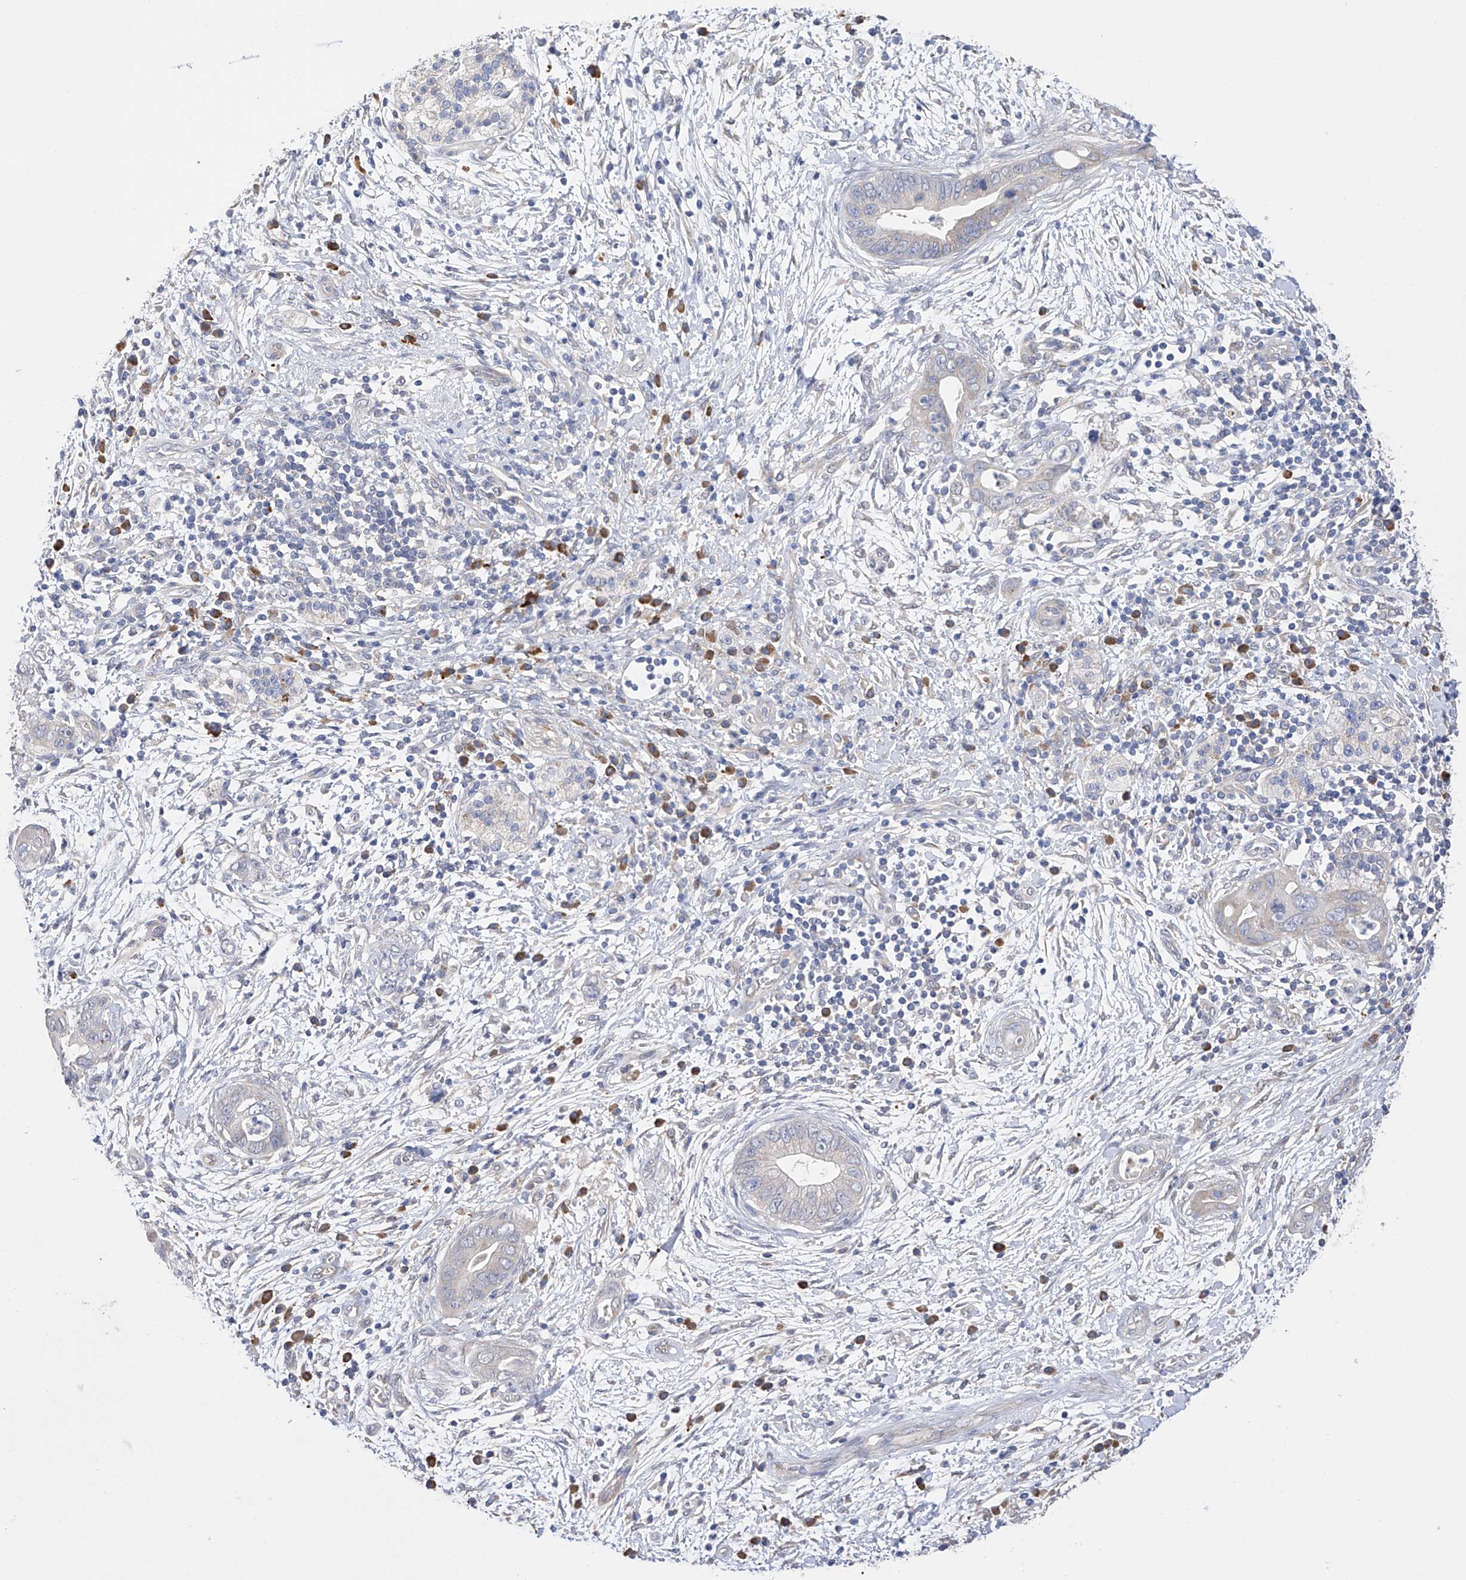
{"staining": {"intensity": "negative", "quantity": "none", "location": "none"}, "tissue": "pancreatic cancer", "cell_type": "Tumor cells", "image_type": "cancer", "snomed": [{"axis": "morphology", "description": "Adenocarcinoma, NOS"}, {"axis": "topography", "description": "Pancreas"}], "caption": "Immunohistochemical staining of human pancreatic cancer shows no significant positivity in tumor cells.", "gene": "NFATC4", "patient": {"sex": "male", "age": 75}}